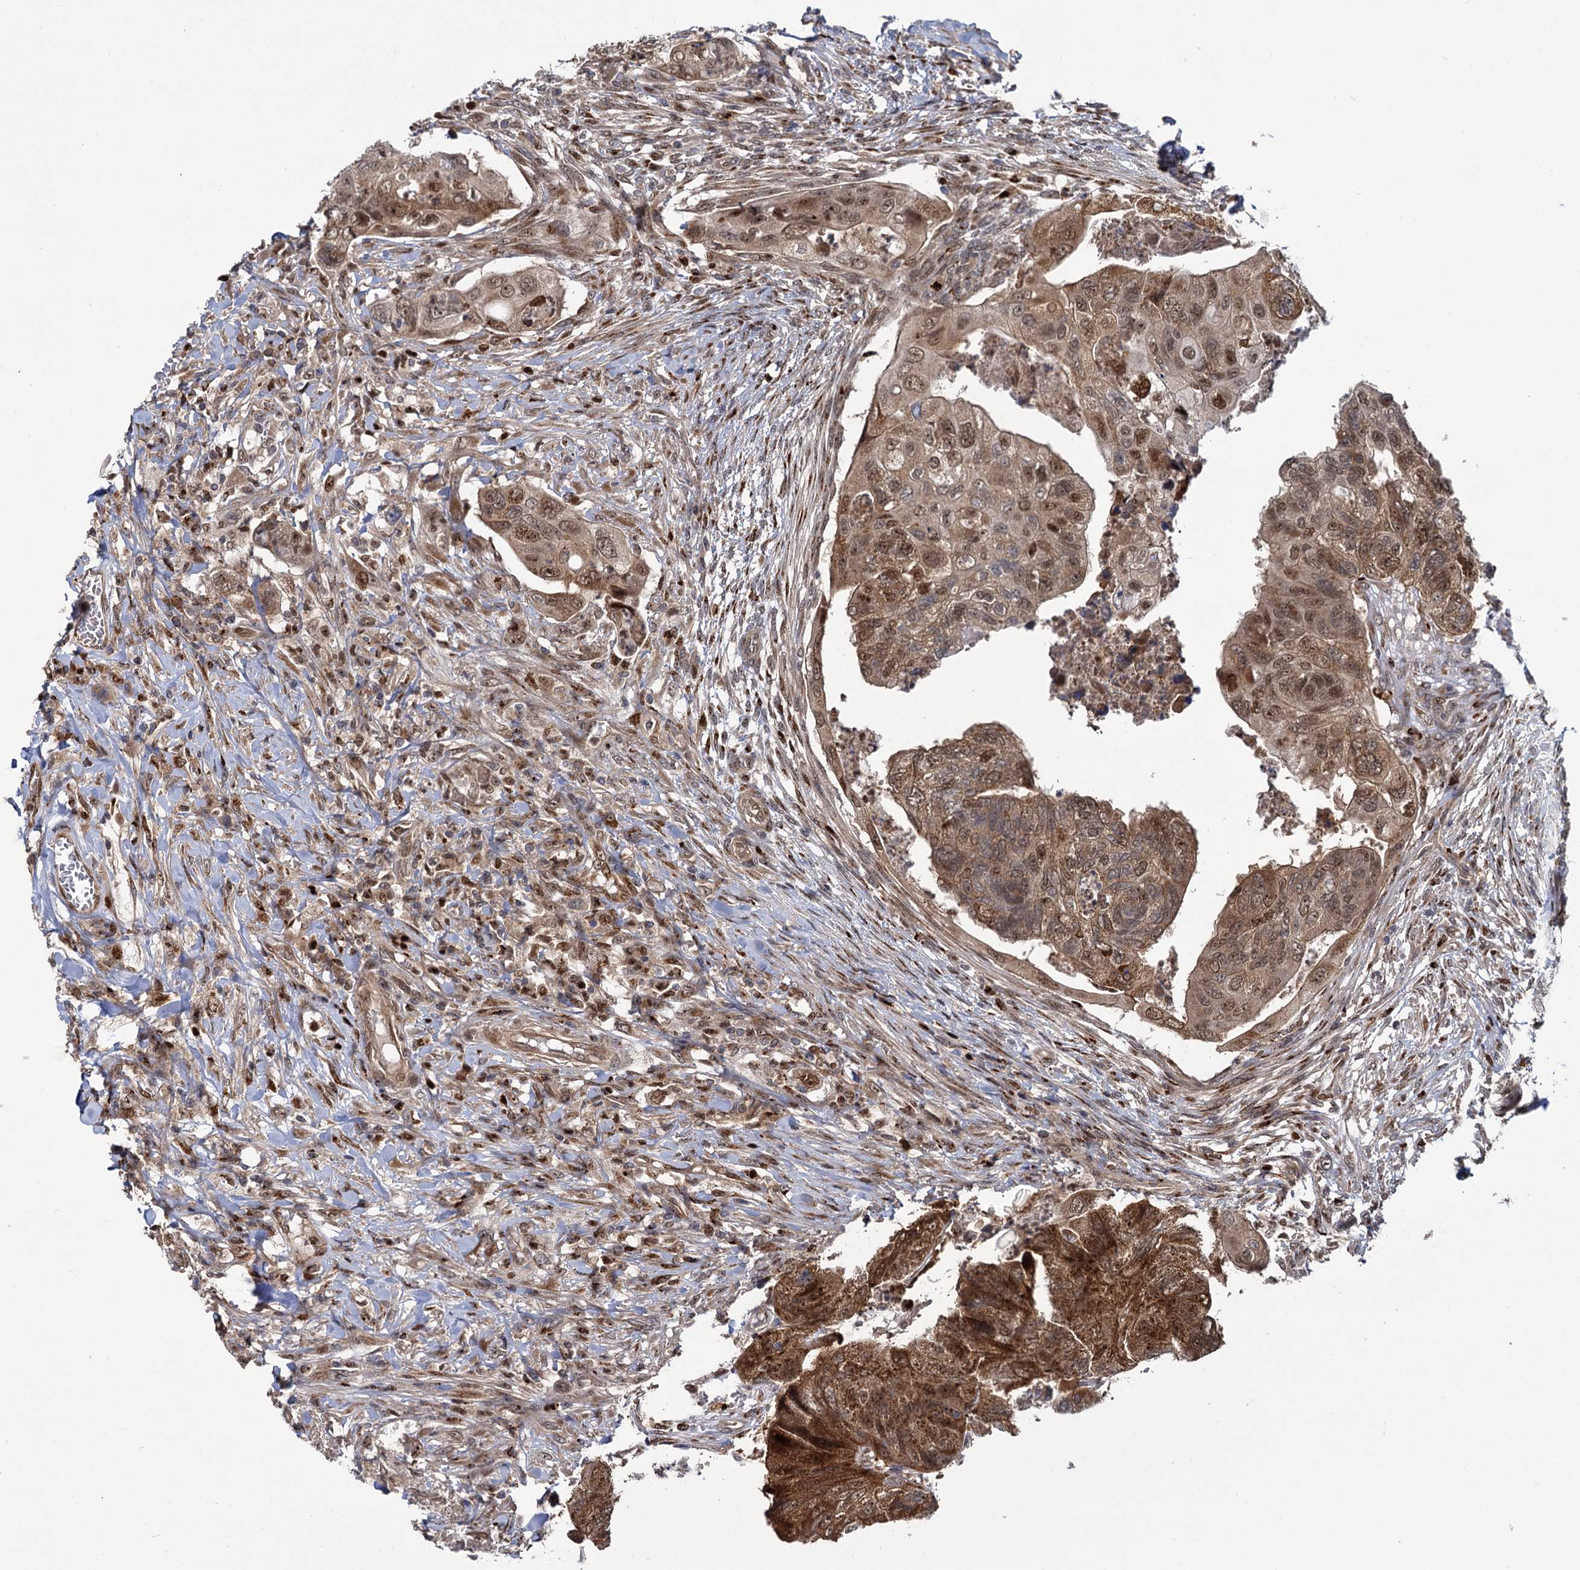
{"staining": {"intensity": "moderate", "quantity": ">75%", "location": "cytoplasmic/membranous,nuclear"}, "tissue": "colorectal cancer", "cell_type": "Tumor cells", "image_type": "cancer", "snomed": [{"axis": "morphology", "description": "Adenocarcinoma, NOS"}, {"axis": "topography", "description": "Rectum"}], "caption": "High-magnification brightfield microscopy of adenocarcinoma (colorectal) stained with DAB (brown) and counterstained with hematoxylin (blue). tumor cells exhibit moderate cytoplasmic/membranous and nuclear staining is appreciated in about>75% of cells.", "gene": "GAL3ST4", "patient": {"sex": "male", "age": 63}}